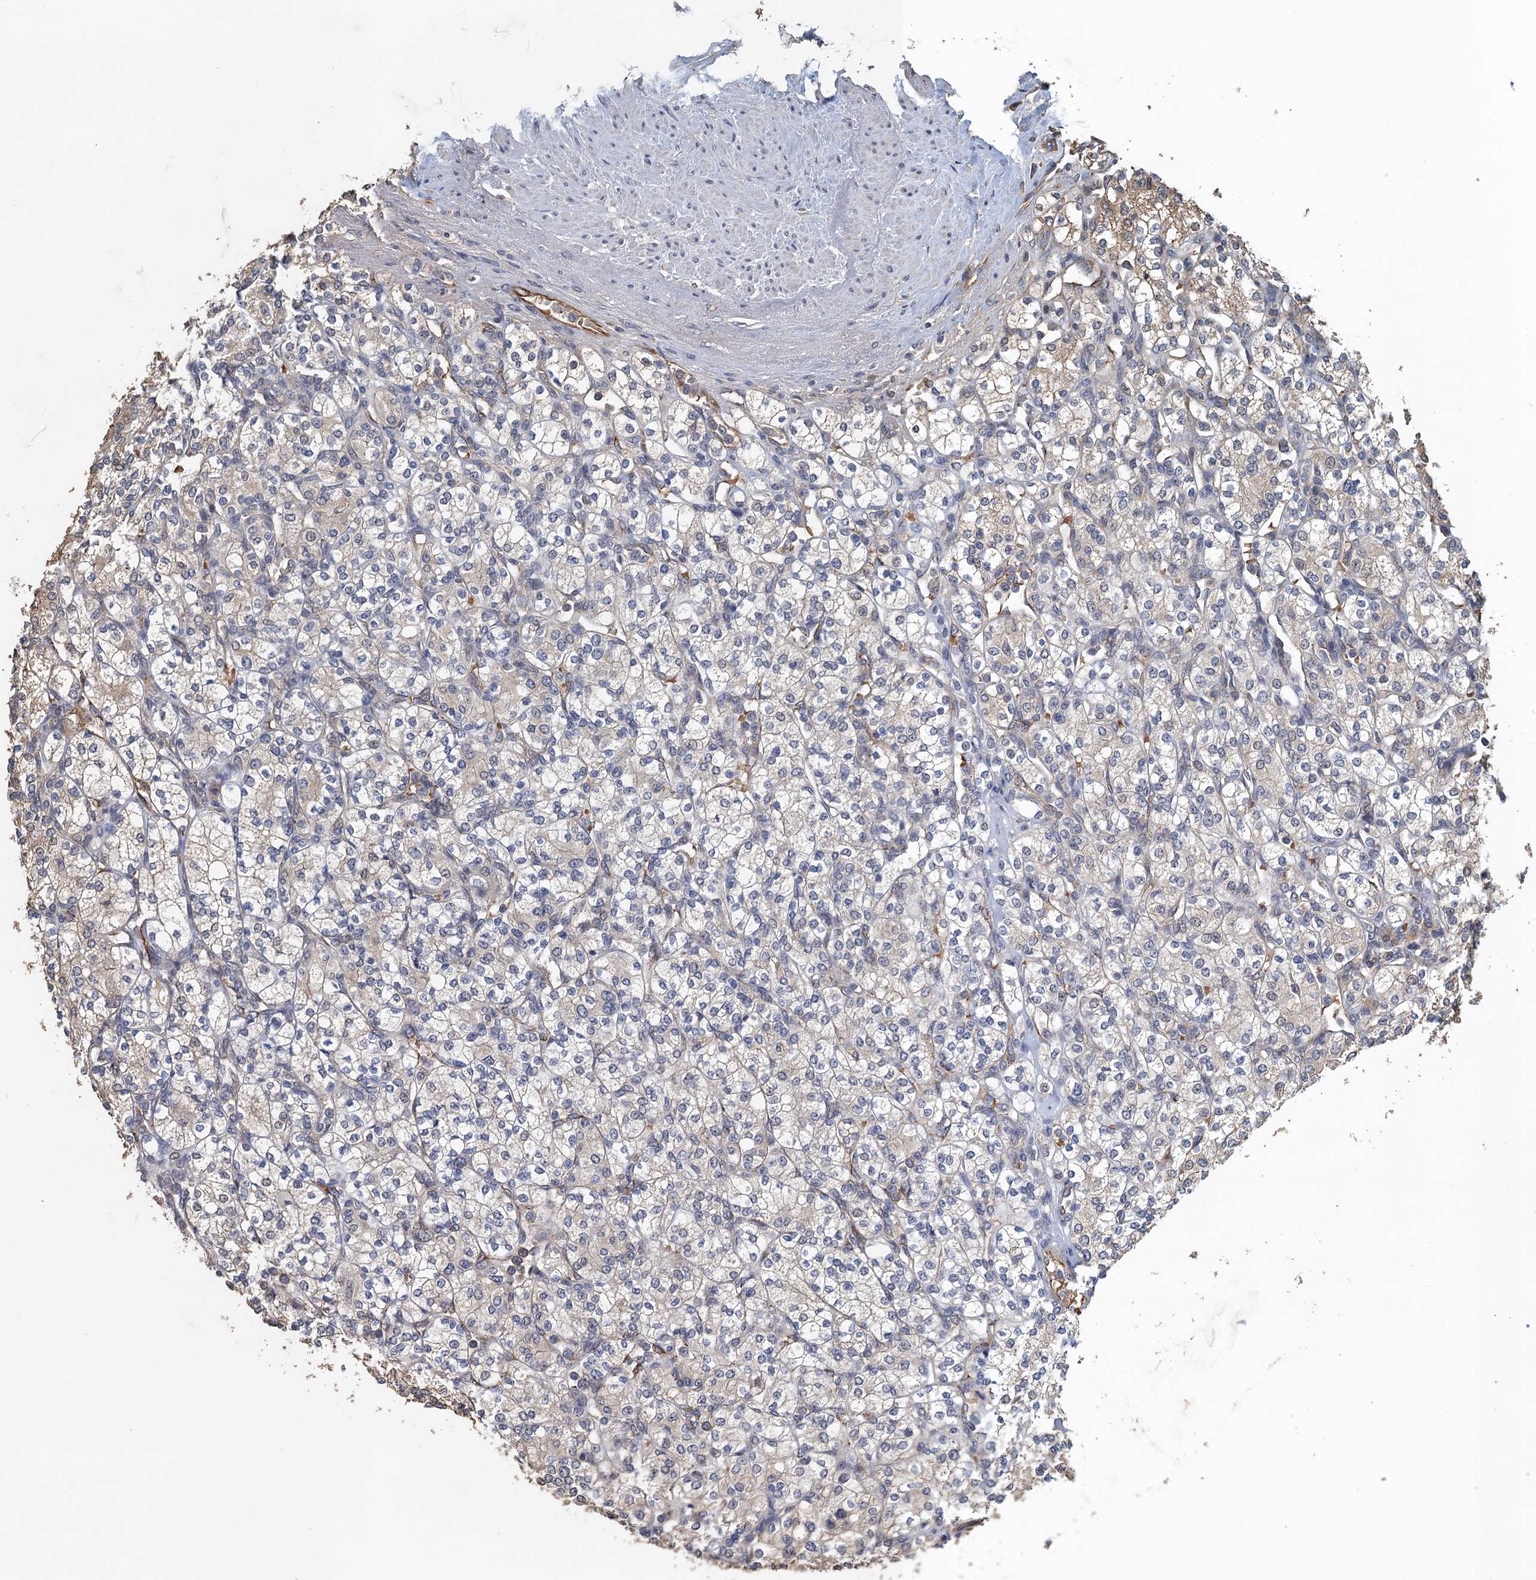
{"staining": {"intensity": "negative", "quantity": "none", "location": "none"}, "tissue": "renal cancer", "cell_type": "Tumor cells", "image_type": "cancer", "snomed": [{"axis": "morphology", "description": "Adenocarcinoma, NOS"}, {"axis": "topography", "description": "Kidney"}], "caption": "The micrograph shows no significant positivity in tumor cells of renal adenocarcinoma.", "gene": "ACSBG1", "patient": {"sex": "male", "age": 77}}